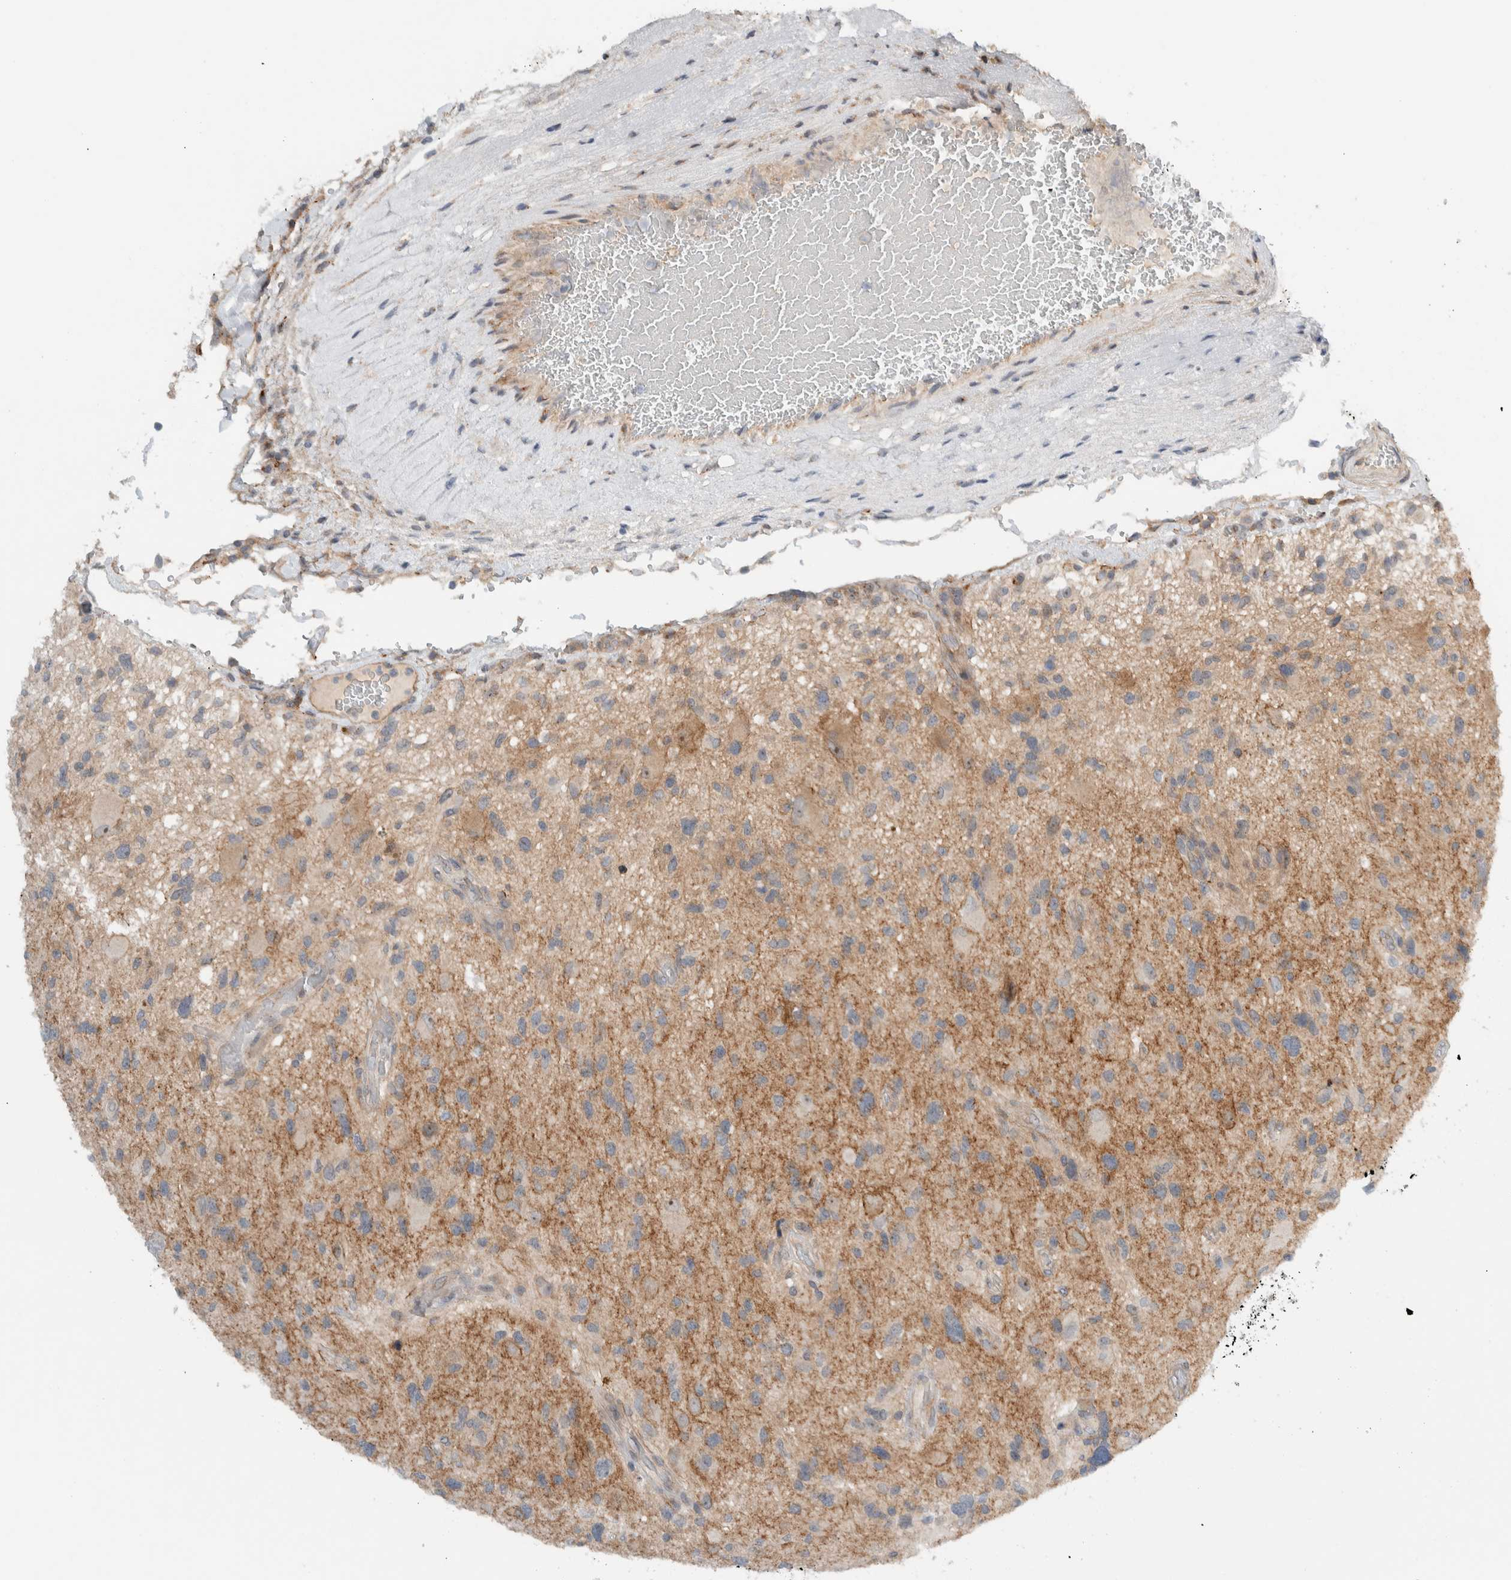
{"staining": {"intensity": "moderate", "quantity": ">75%", "location": "cytoplasmic/membranous"}, "tissue": "glioma", "cell_type": "Tumor cells", "image_type": "cancer", "snomed": [{"axis": "morphology", "description": "Glioma, malignant, High grade"}, {"axis": "topography", "description": "Brain"}], "caption": "Malignant glioma (high-grade) stained for a protein (brown) displays moderate cytoplasmic/membranous positive staining in about >75% of tumor cells.", "gene": "MPRIP", "patient": {"sex": "male", "age": 33}}